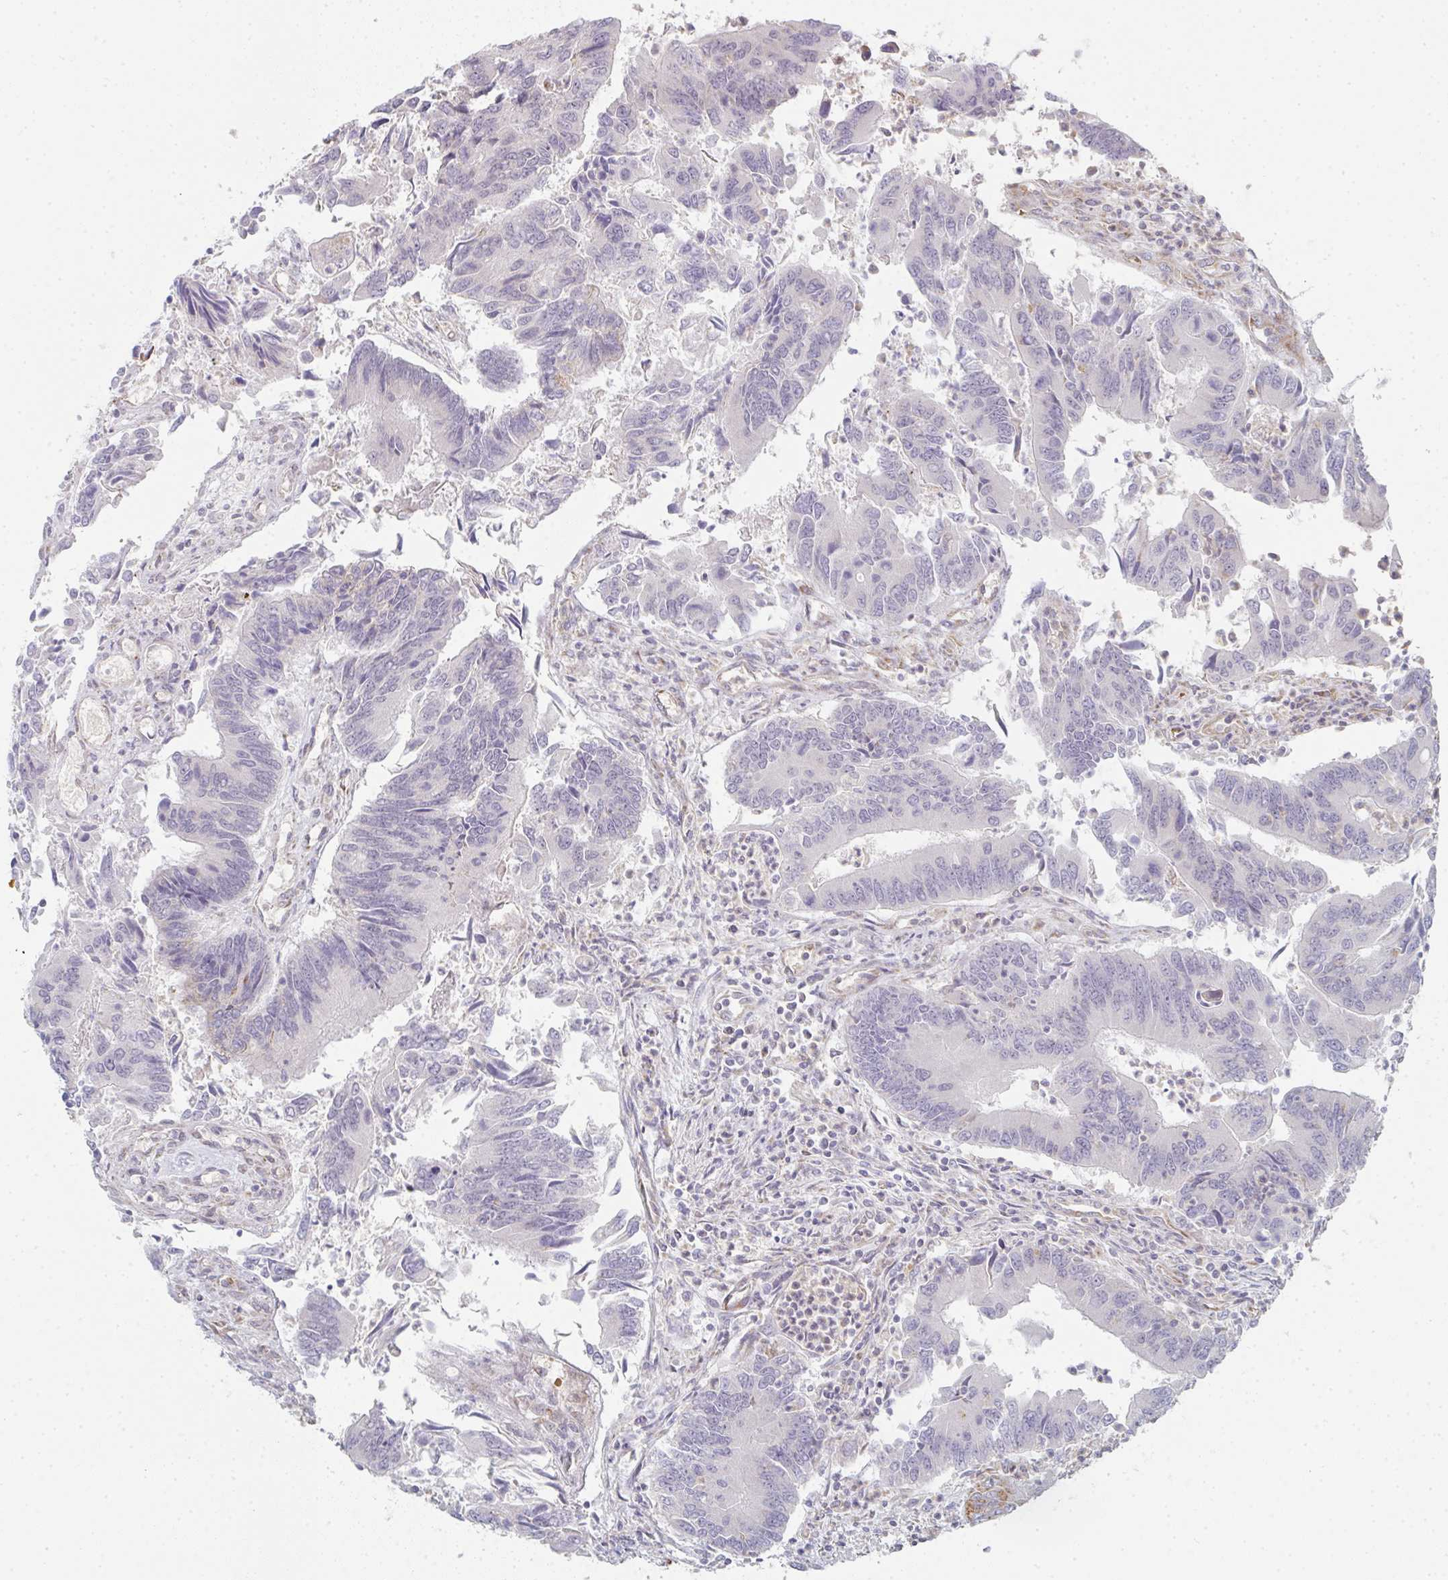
{"staining": {"intensity": "negative", "quantity": "none", "location": "none"}, "tissue": "colorectal cancer", "cell_type": "Tumor cells", "image_type": "cancer", "snomed": [{"axis": "morphology", "description": "Adenocarcinoma, NOS"}, {"axis": "topography", "description": "Colon"}], "caption": "An immunohistochemistry (IHC) photomicrograph of colorectal cancer (adenocarcinoma) is shown. There is no staining in tumor cells of colorectal cancer (adenocarcinoma). The staining is performed using DAB (3,3'-diaminobenzidine) brown chromogen with nuclei counter-stained in using hematoxylin.", "gene": "ZNF526", "patient": {"sex": "female", "age": 67}}